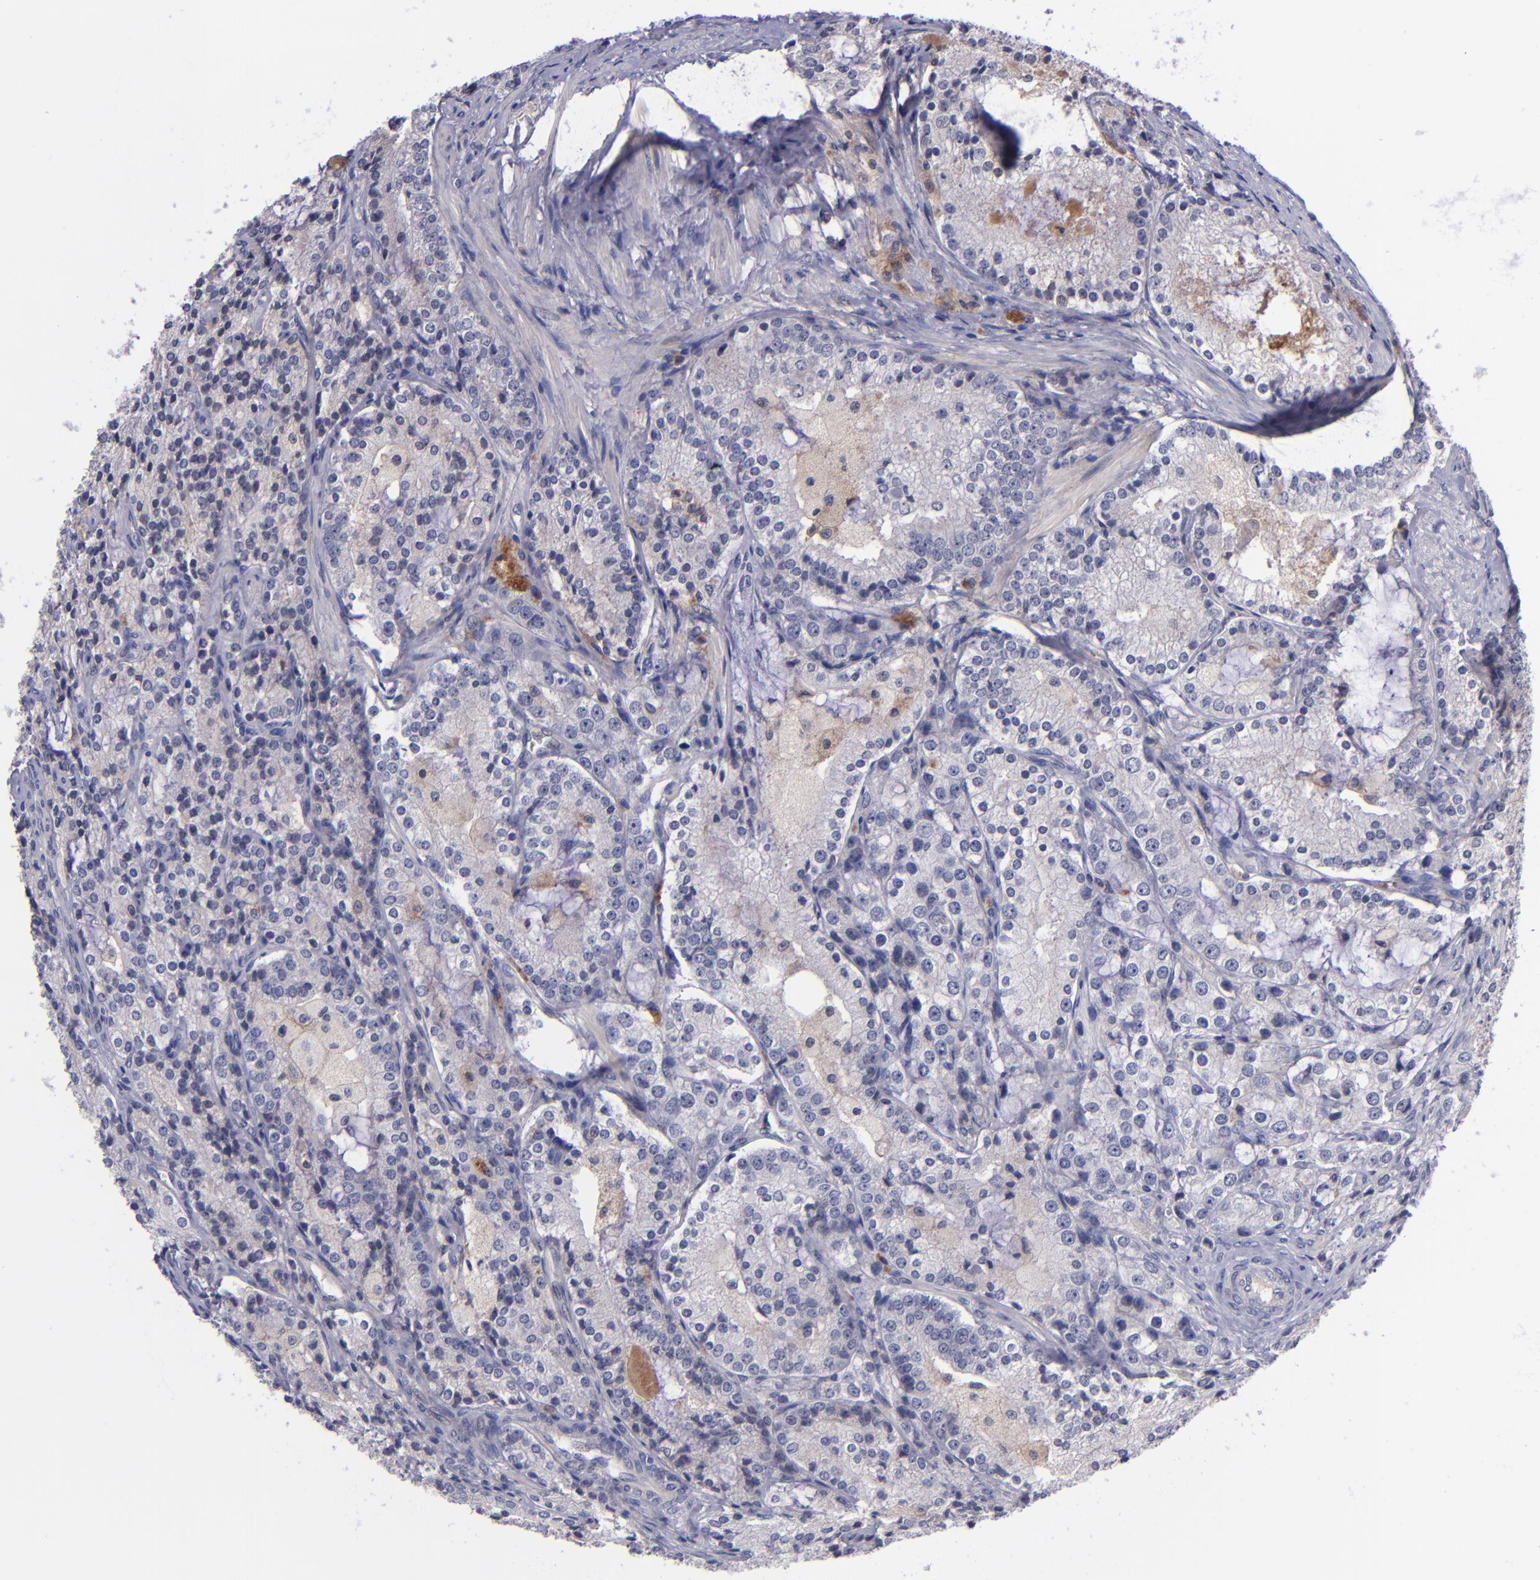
{"staining": {"intensity": "weak", "quantity": ">75%", "location": "cytoplasmic/membranous"}, "tissue": "prostate cancer", "cell_type": "Tumor cells", "image_type": "cancer", "snomed": [{"axis": "morphology", "description": "Adenocarcinoma, High grade"}, {"axis": "topography", "description": "Prostate"}], "caption": "The photomicrograph reveals a brown stain indicating the presence of a protein in the cytoplasmic/membranous of tumor cells in prostate cancer. Ihc stains the protein in brown and the nuclei are stained blue.", "gene": "RBP4", "patient": {"sex": "male", "age": 63}}